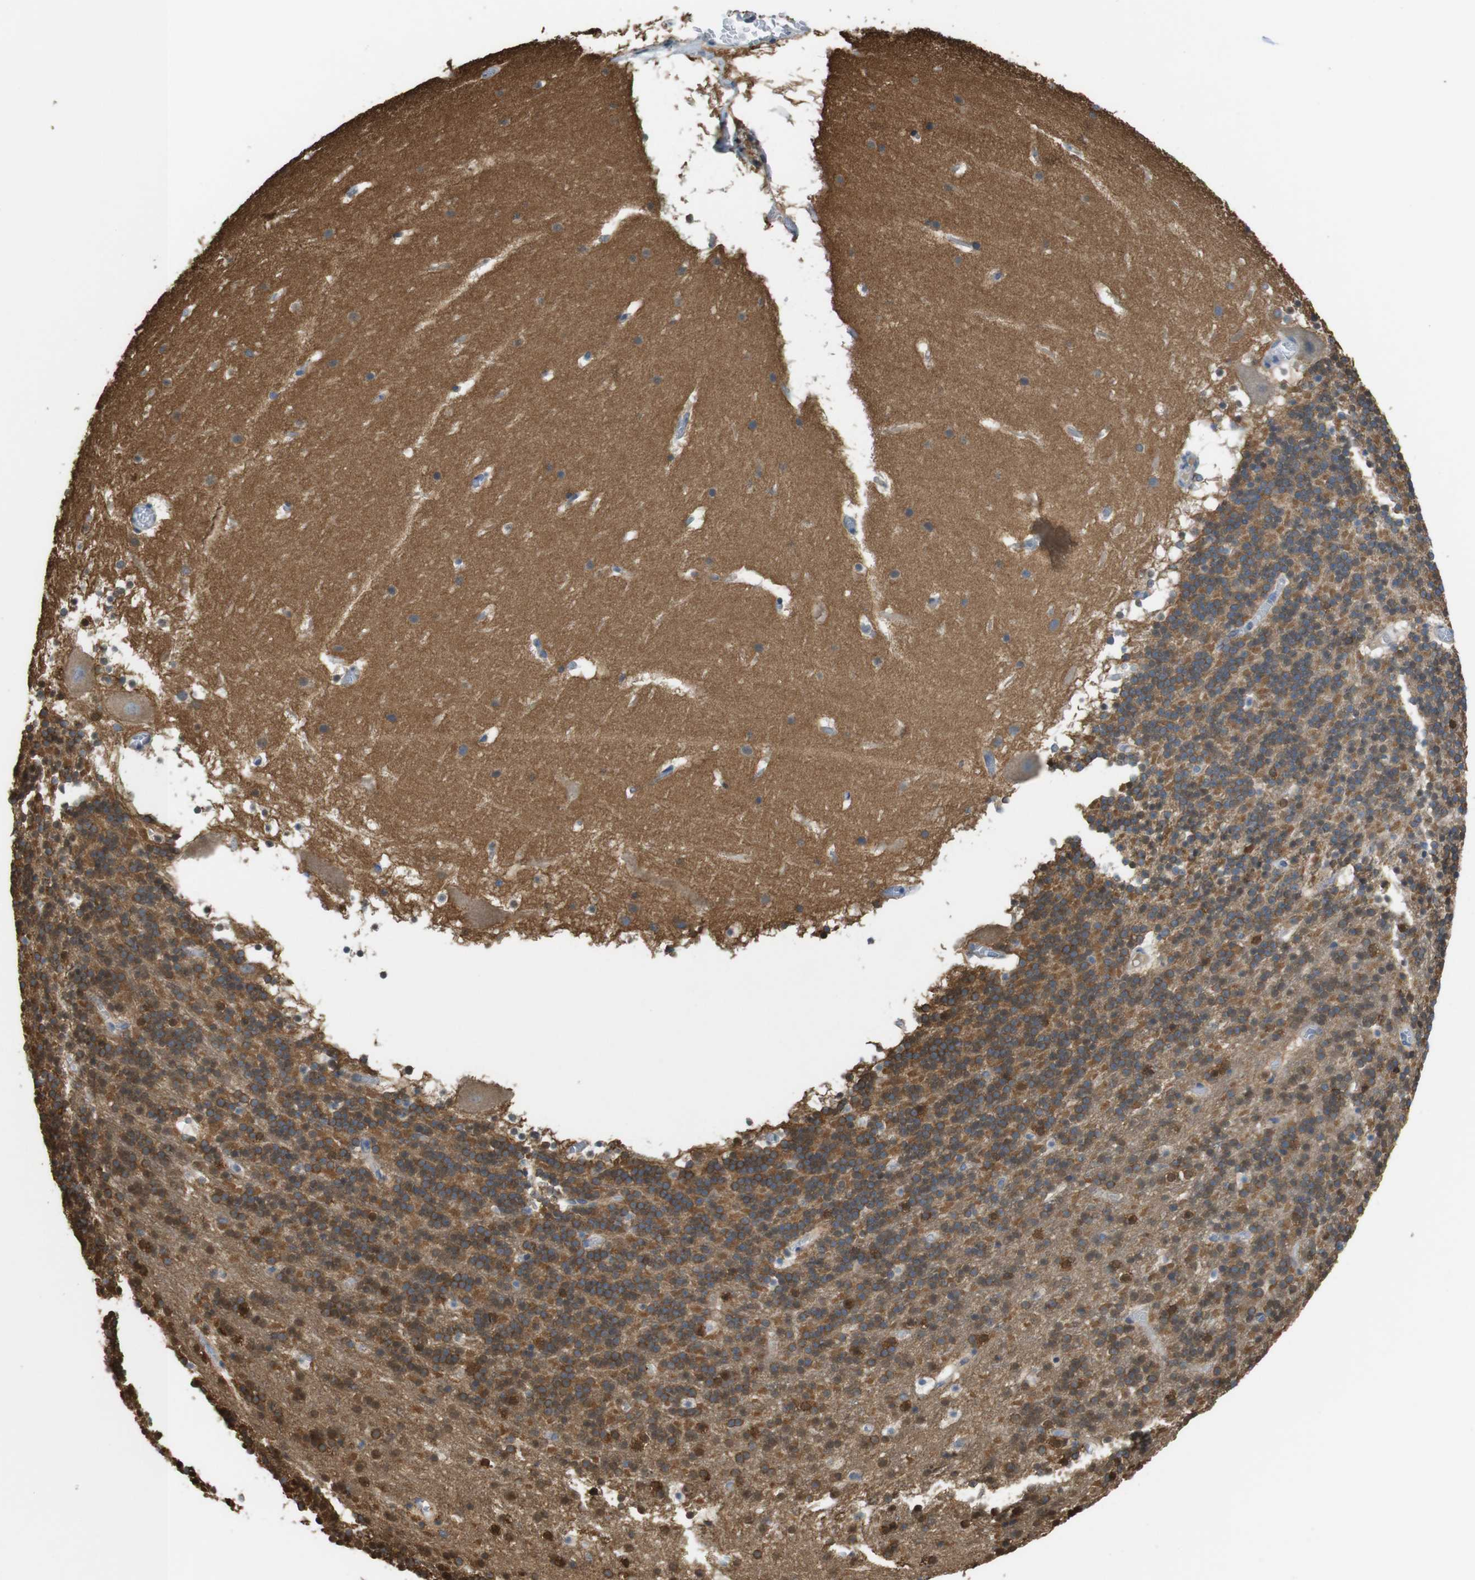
{"staining": {"intensity": "moderate", "quantity": ">75%", "location": "cytoplasmic/membranous"}, "tissue": "cerebellum", "cell_type": "Cells in granular layer", "image_type": "normal", "snomed": [{"axis": "morphology", "description": "Normal tissue, NOS"}, {"axis": "topography", "description": "Cerebellum"}], "caption": "Cerebellum stained for a protein (brown) exhibits moderate cytoplasmic/membranous positive positivity in about >75% of cells in granular layer.", "gene": "PCDH10", "patient": {"sex": "male", "age": 45}}